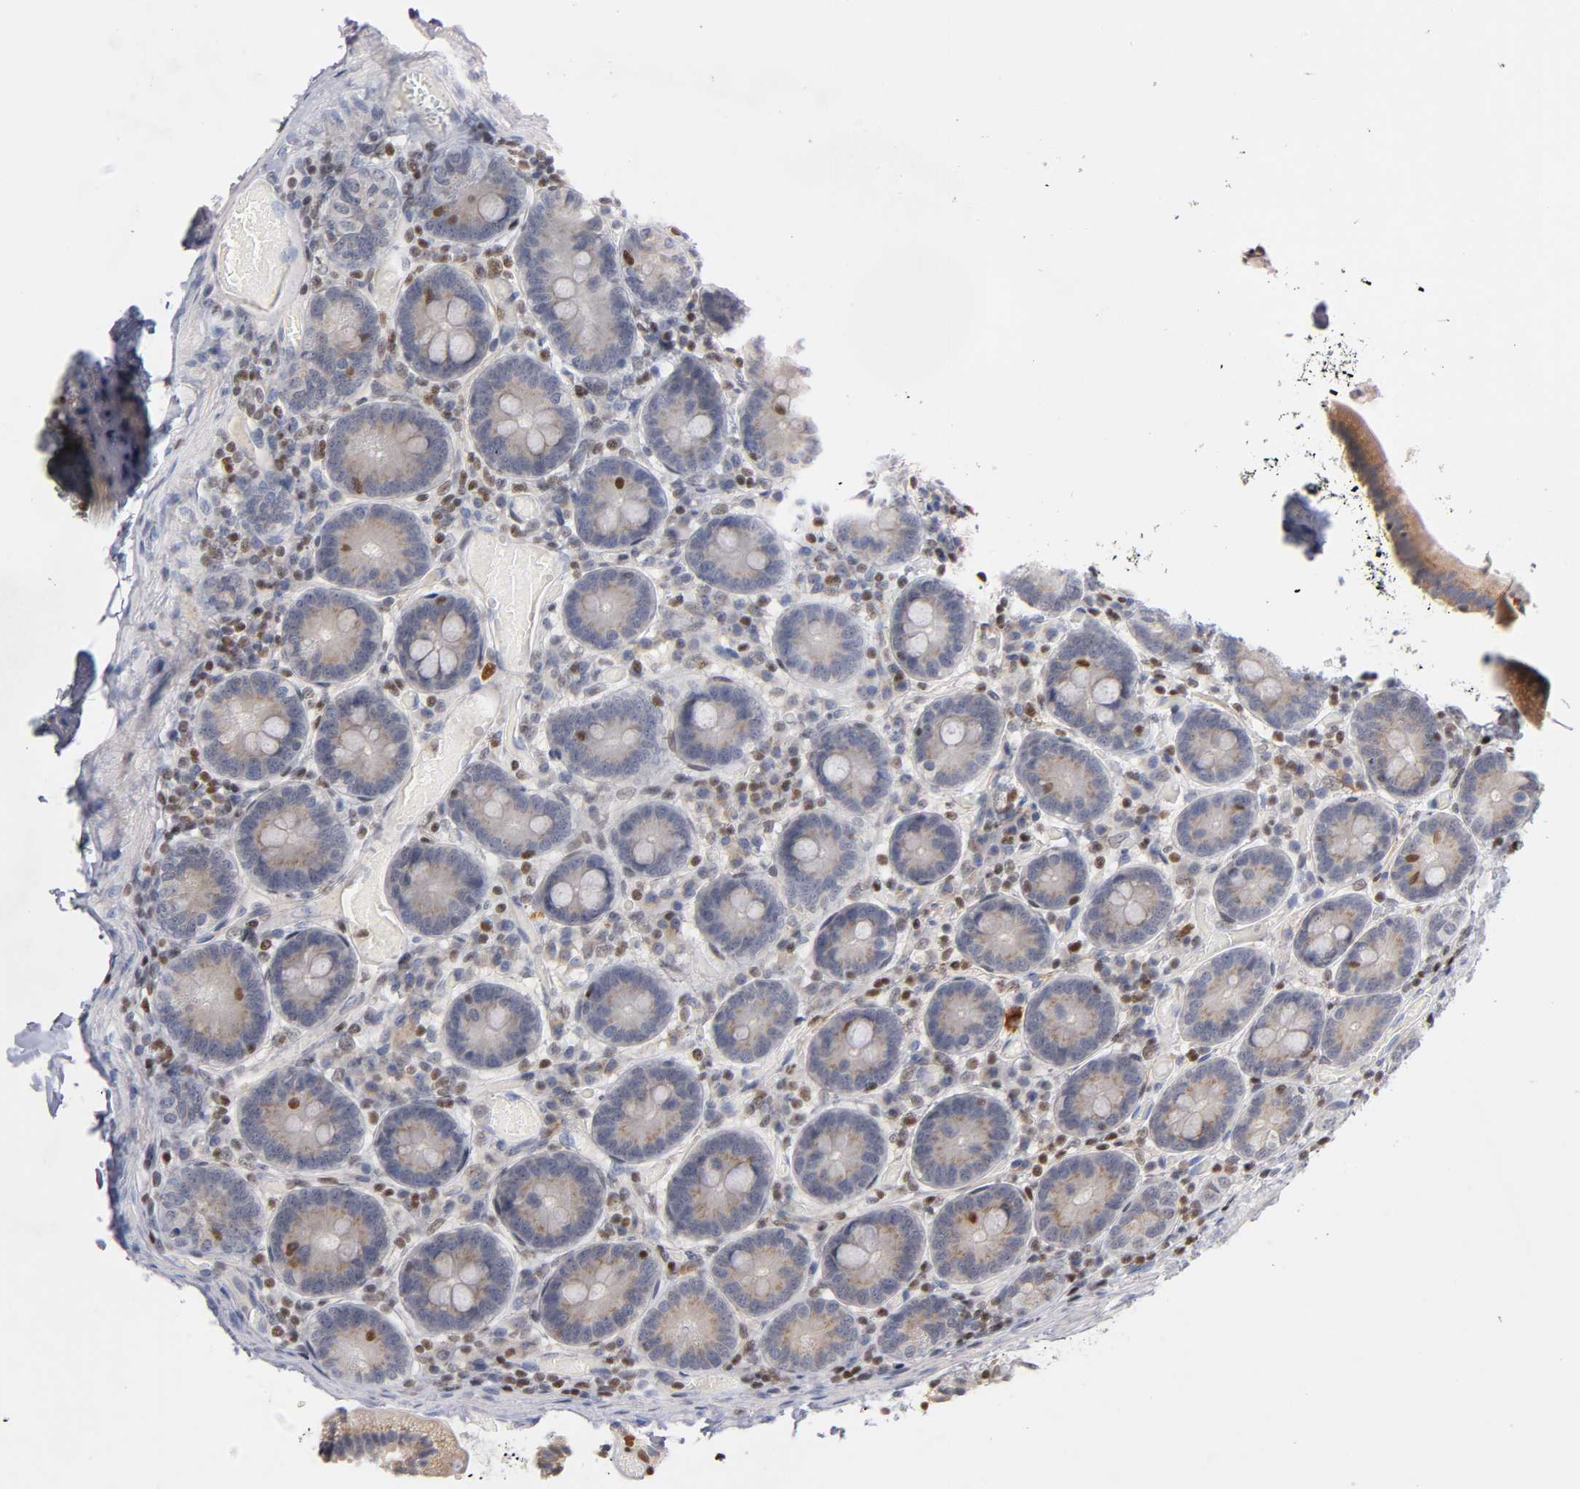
{"staining": {"intensity": "moderate", "quantity": ">75%", "location": "nuclear"}, "tissue": "duodenum", "cell_type": "Glandular cells", "image_type": "normal", "snomed": [{"axis": "morphology", "description": "Normal tissue, NOS"}, {"axis": "topography", "description": "Duodenum"}], "caption": "Protein positivity by IHC exhibits moderate nuclear positivity in about >75% of glandular cells in unremarkable duodenum.", "gene": "RUNX1", "patient": {"sex": "male", "age": 66}}